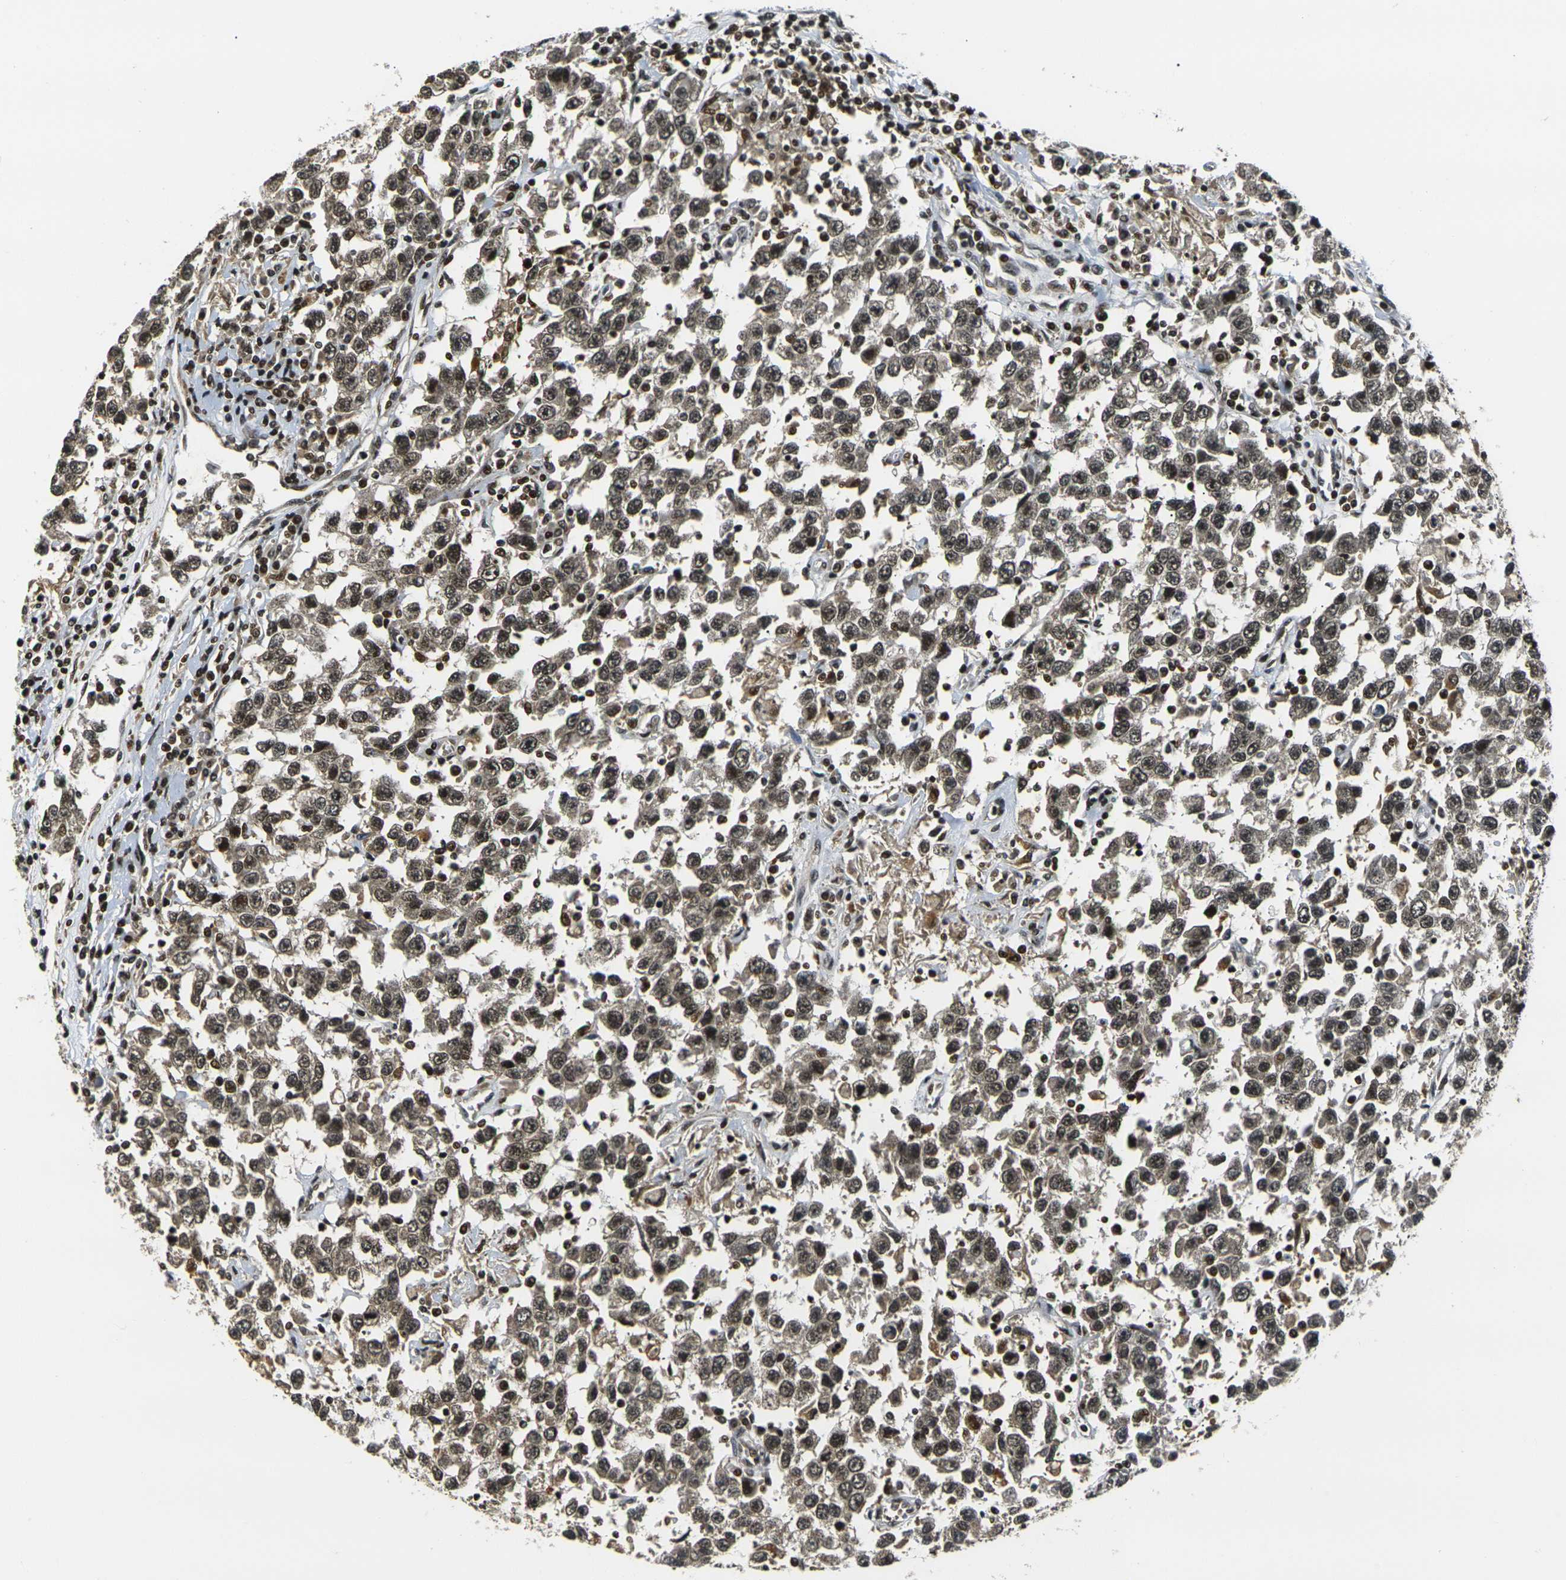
{"staining": {"intensity": "moderate", "quantity": ">75%", "location": "cytoplasmic/membranous,nuclear"}, "tissue": "testis cancer", "cell_type": "Tumor cells", "image_type": "cancer", "snomed": [{"axis": "morphology", "description": "Seminoma, NOS"}, {"axis": "topography", "description": "Testis"}], "caption": "The image displays staining of testis cancer, revealing moderate cytoplasmic/membranous and nuclear protein staining (brown color) within tumor cells. (brown staining indicates protein expression, while blue staining denotes nuclei).", "gene": "ACTL6A", "patient": {"sex": "male", "age": 41}}